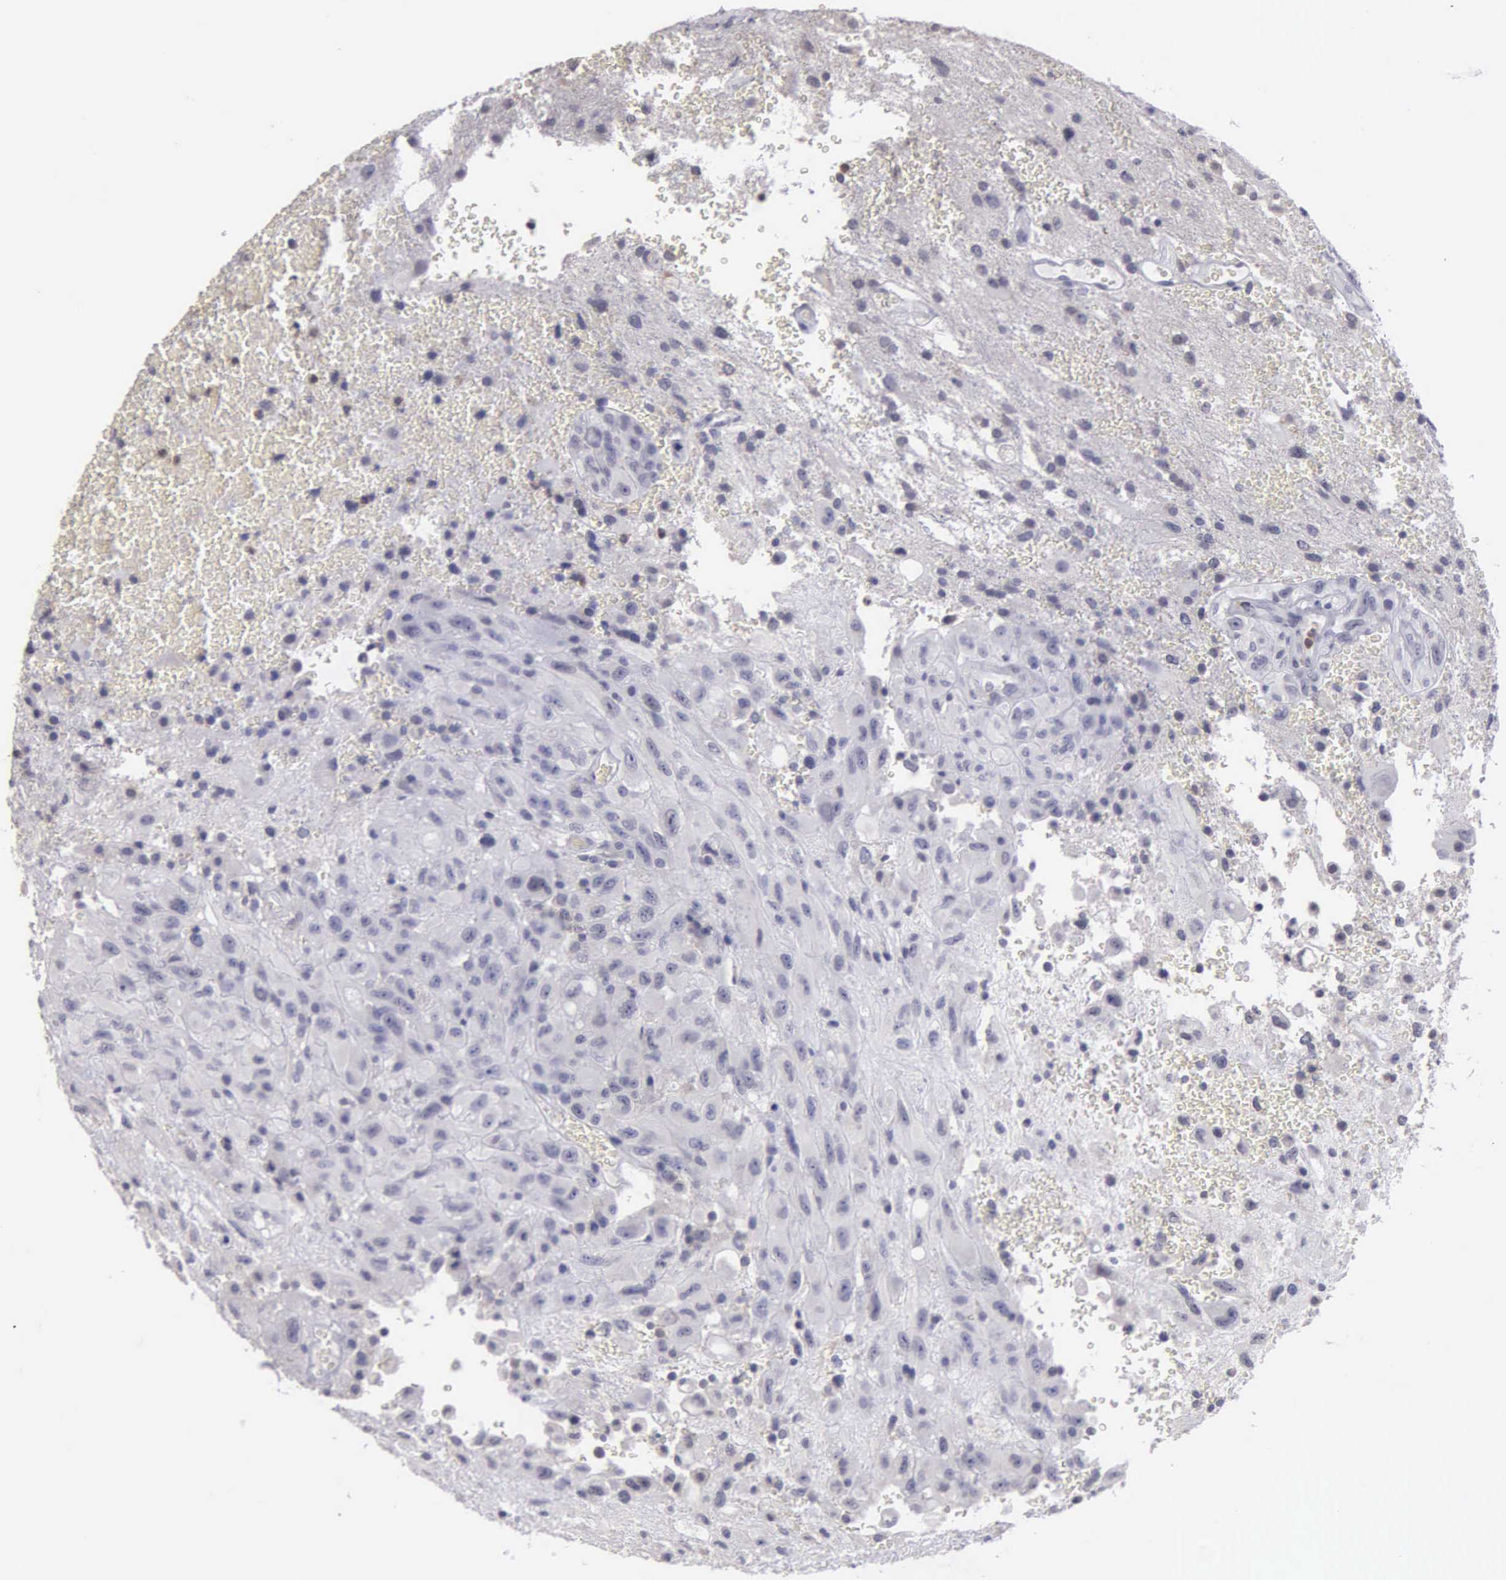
{"staining": {"intensity": "negative", "quantity": "none", "location": "none"}, "tissue": "glioma", "cell_type": "Tumor cells", "image_type": "cancer", "snomed": [{"axis": "morphology", "description": "Glioma, malignant, High grade"}, {"axis": "topography", "description": "Brain"}], "caption": "Protein analysis of malignant high-grade glioma demonstrates no significant staining in tumor cells. (DAB (3,3'-diaminobenzidine) immunohistochemistry (IHC) visualized using brightfield microscopy, high magnification).", "gene": "BRD1", "patient": {"sex": "male", "age": 48}}